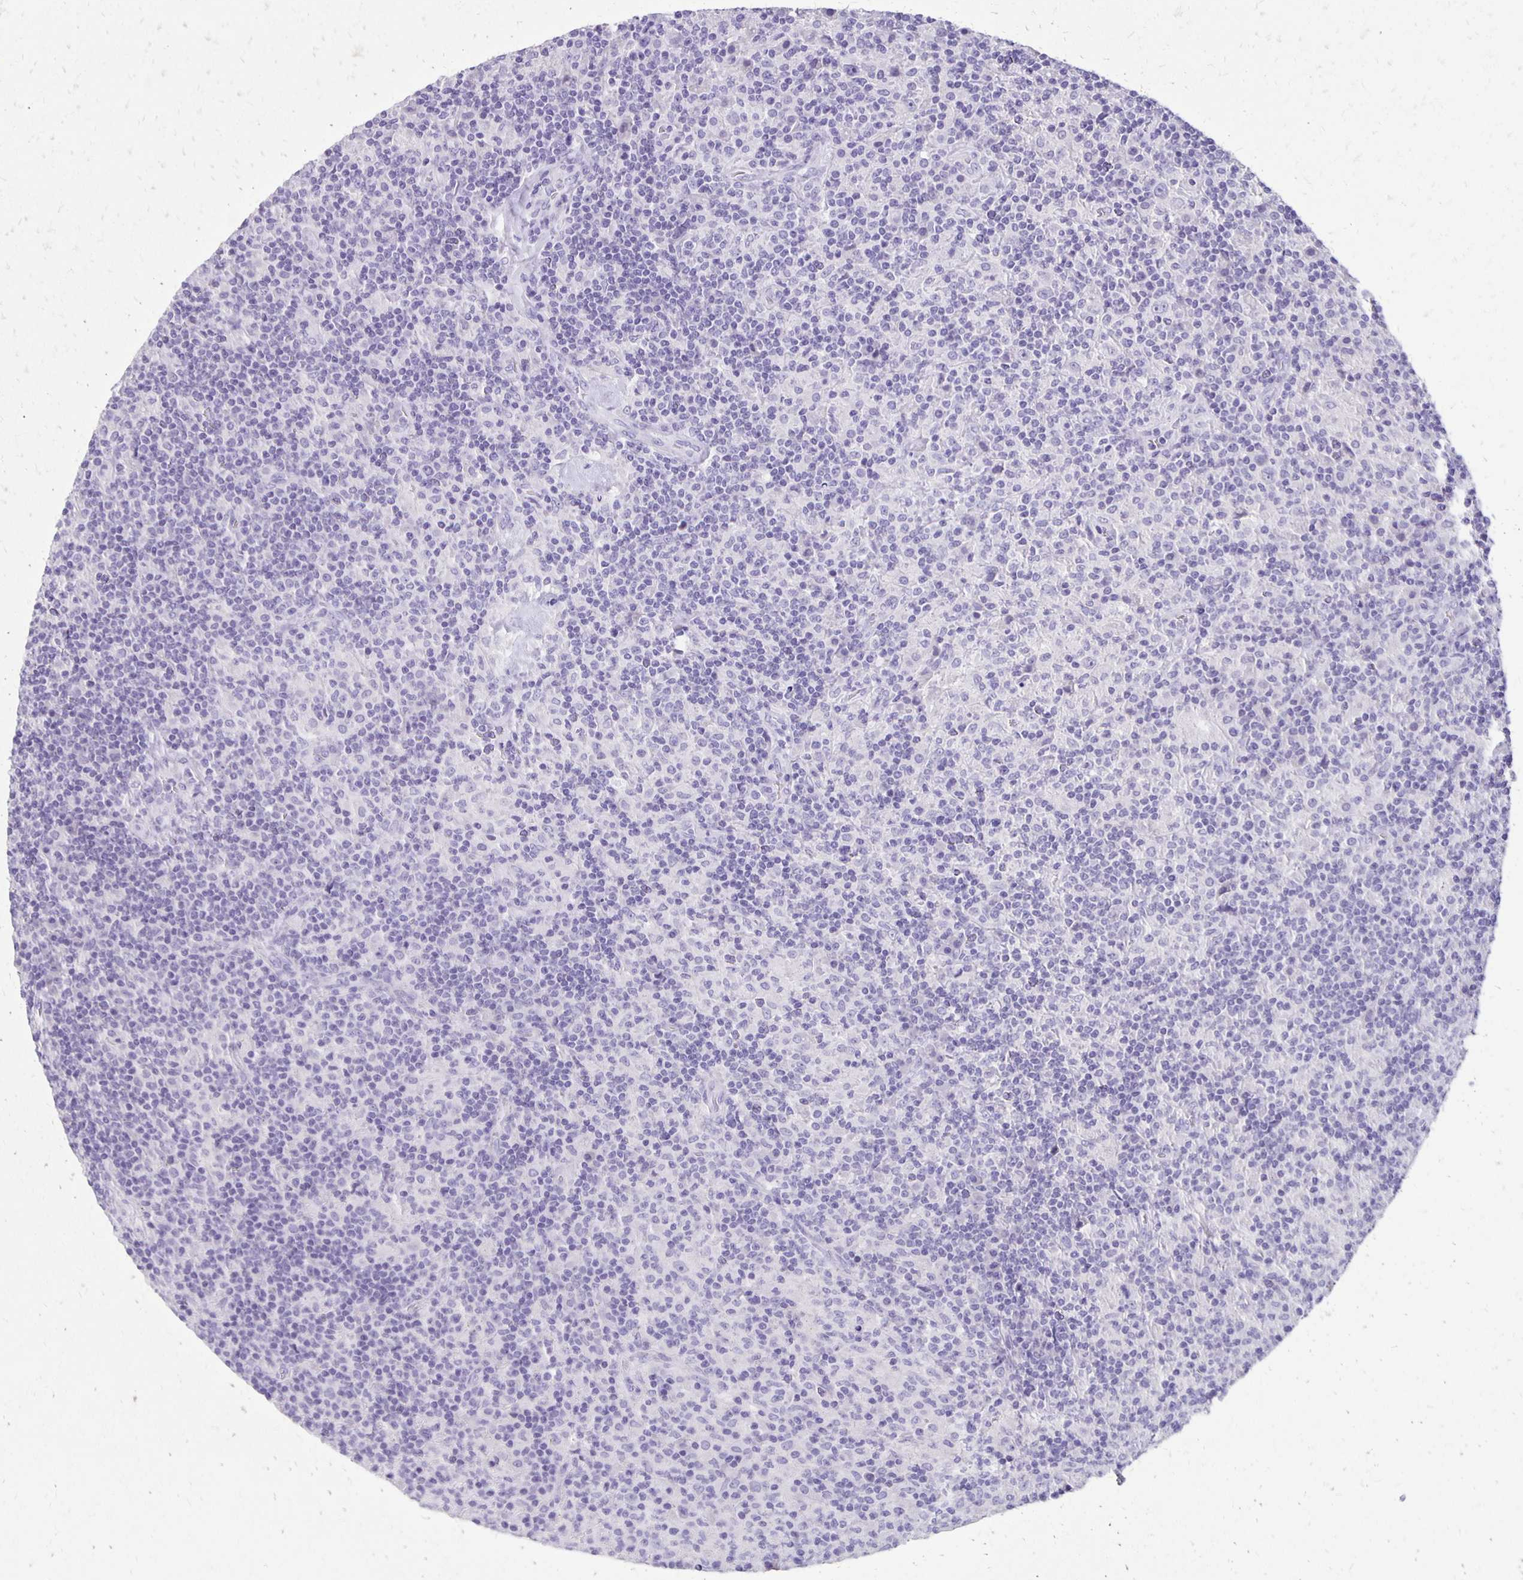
{"staining": {"intensity": "negative", "quantity": "none", "location": "none"}, "tissue": "lymphoma", "cell_type": "Tumor cells", "image_type": "cancer", "snomed": [{"axis": "morphology", "description": "Hodgkin's disease, NOS"}, {"axis": "topography", "description": "Lymph node"}], "caption": "This is an IHC image of human Hodgkin's disease. There is no expression in tumor cells.", "gene": "ANKRD45", "patient": {"sex": "male", "age": 70}}